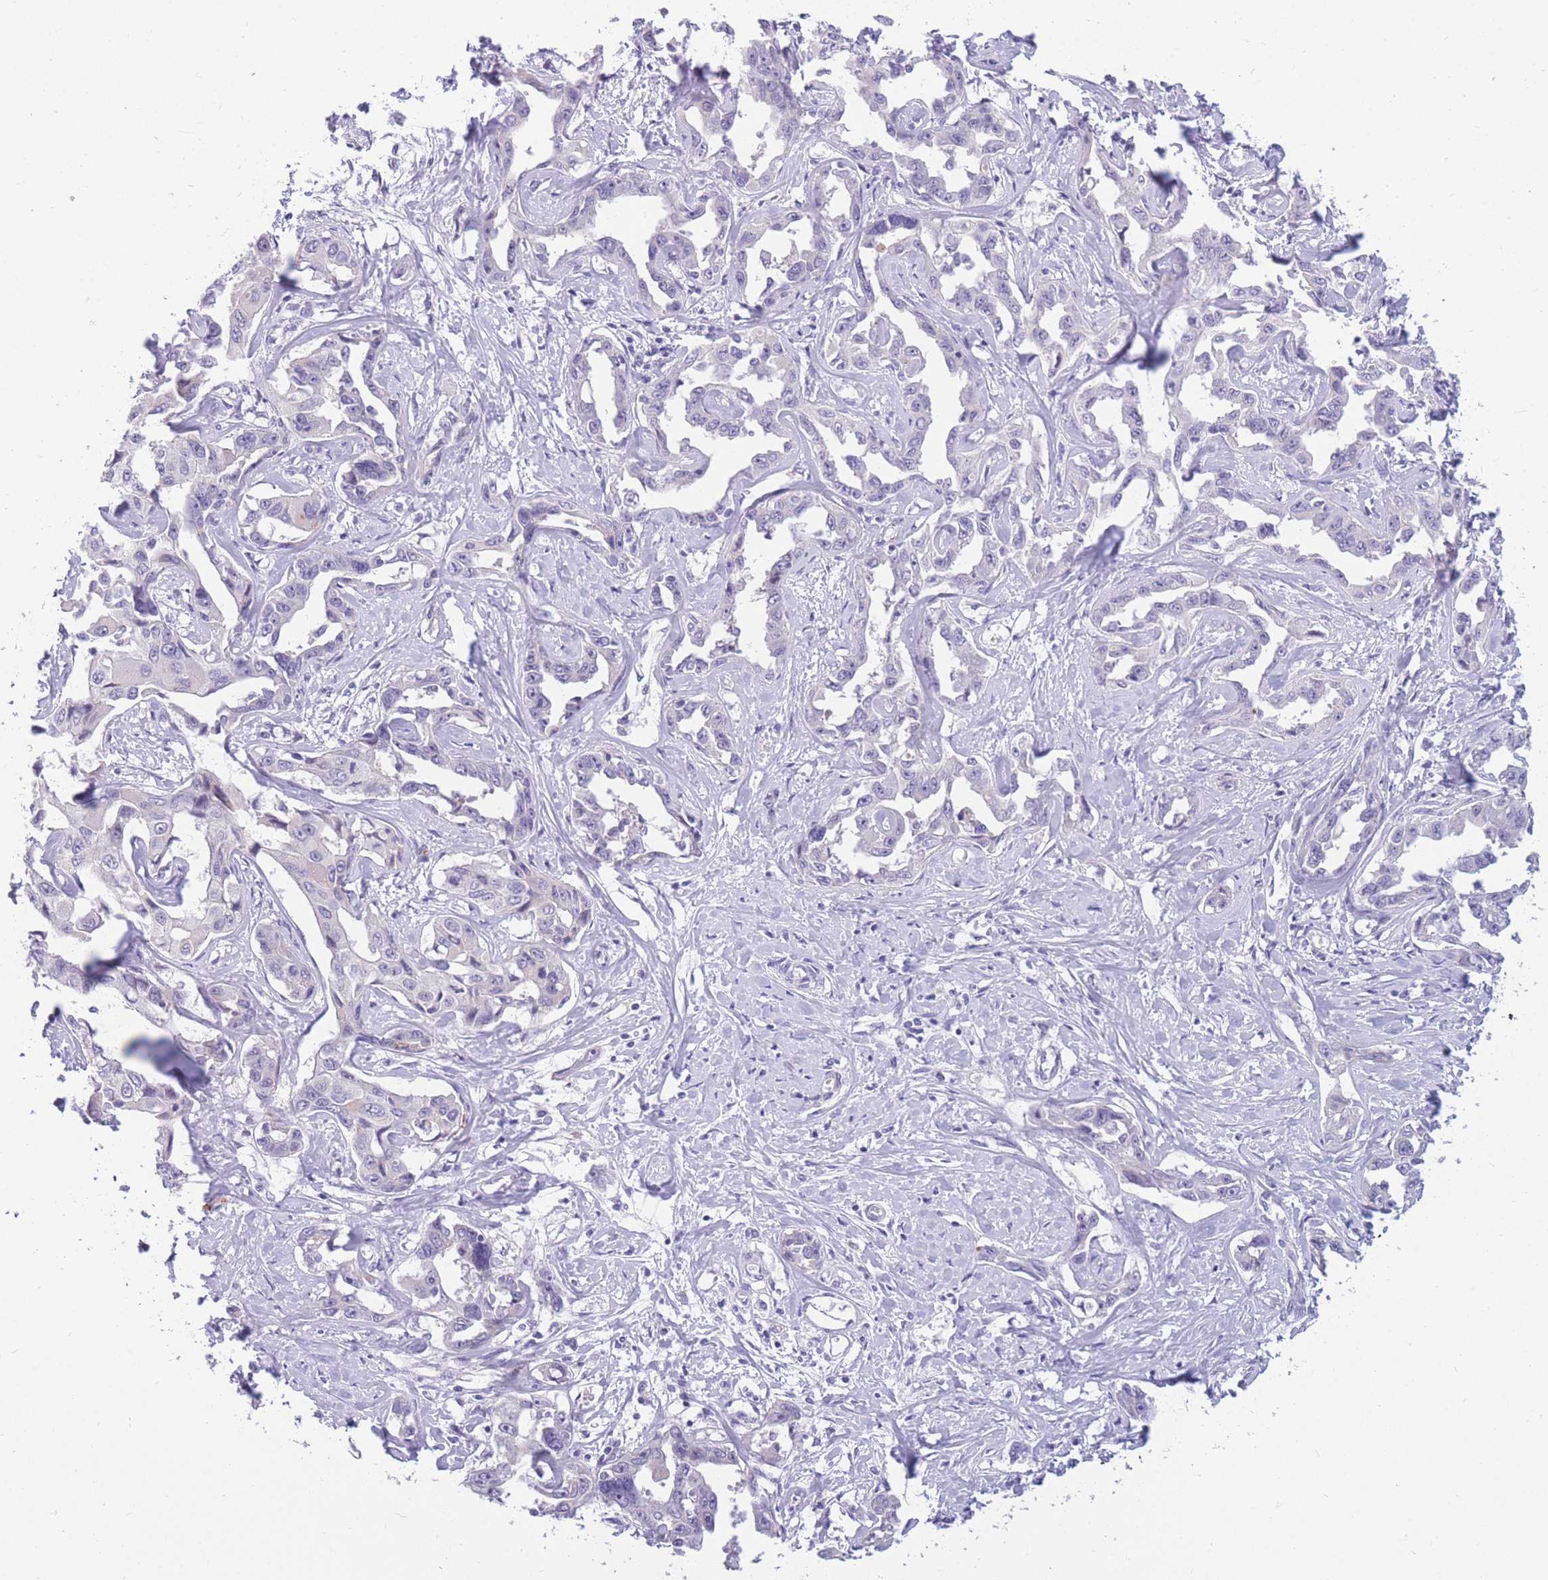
{"staining": {"intensity": "negative", "quantity": "none", "location": "none"}, "tissue": "liver cancer", "cell_type": "Tumor cells", "image_type": "cancer", "snomed": [{"axis": "morphology", "description": "Cholangiocarcinoma"}, {"axis": "topography", "description": "Liver"}], "caption": "Immunohistochemical staining of liver cholangiocarcinoma reveals no significant expression in tumor cells. Brightfield microscopy of IHC stained with DAB (brown) and hematoxylin (blue), captured at high magnification.", "gene": "DDX49", "patient": {"sex": "male", "age": 59}}